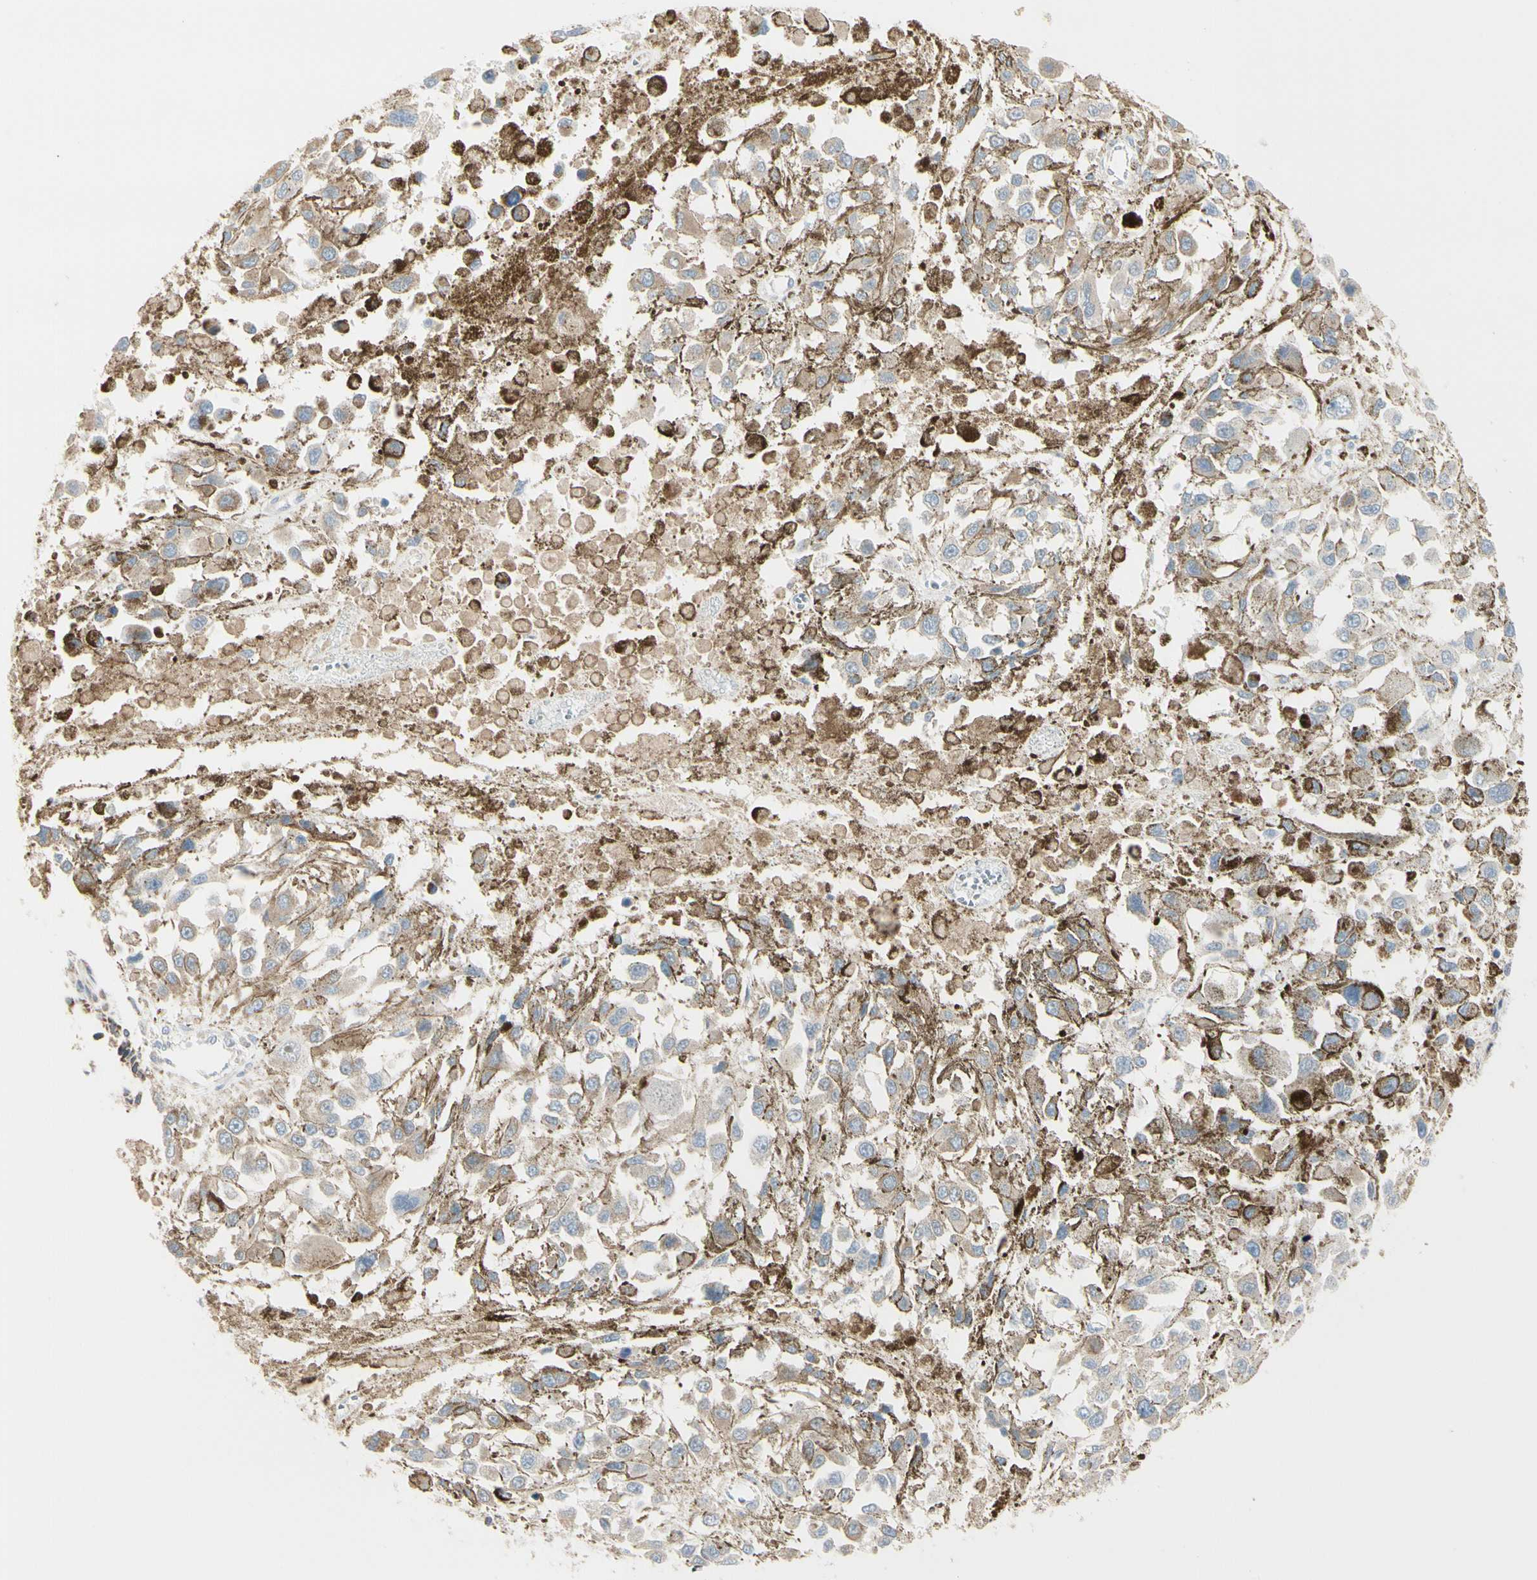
{"staining": {"intensity": "weak", "quantity": ">75%", "location": "cytoplasmic/membranous"}, "tissue": "melanoma", "cell_type": "Tumor cells", "image_type": "cancer", "snomed": [{"axis": "morphology", "description": "Malignant melanoma, Metastatic site"}, {"axis": "topography", "description": "Lymph node"}], "caption": "DAB immunohistochemical staining of human melanoma demonstrates weak cytoplasmic/membranous protein staining in about >75% of tumor cells.", "gene": "EPHA3", "patient": {"sex": "male", "age": 59}}